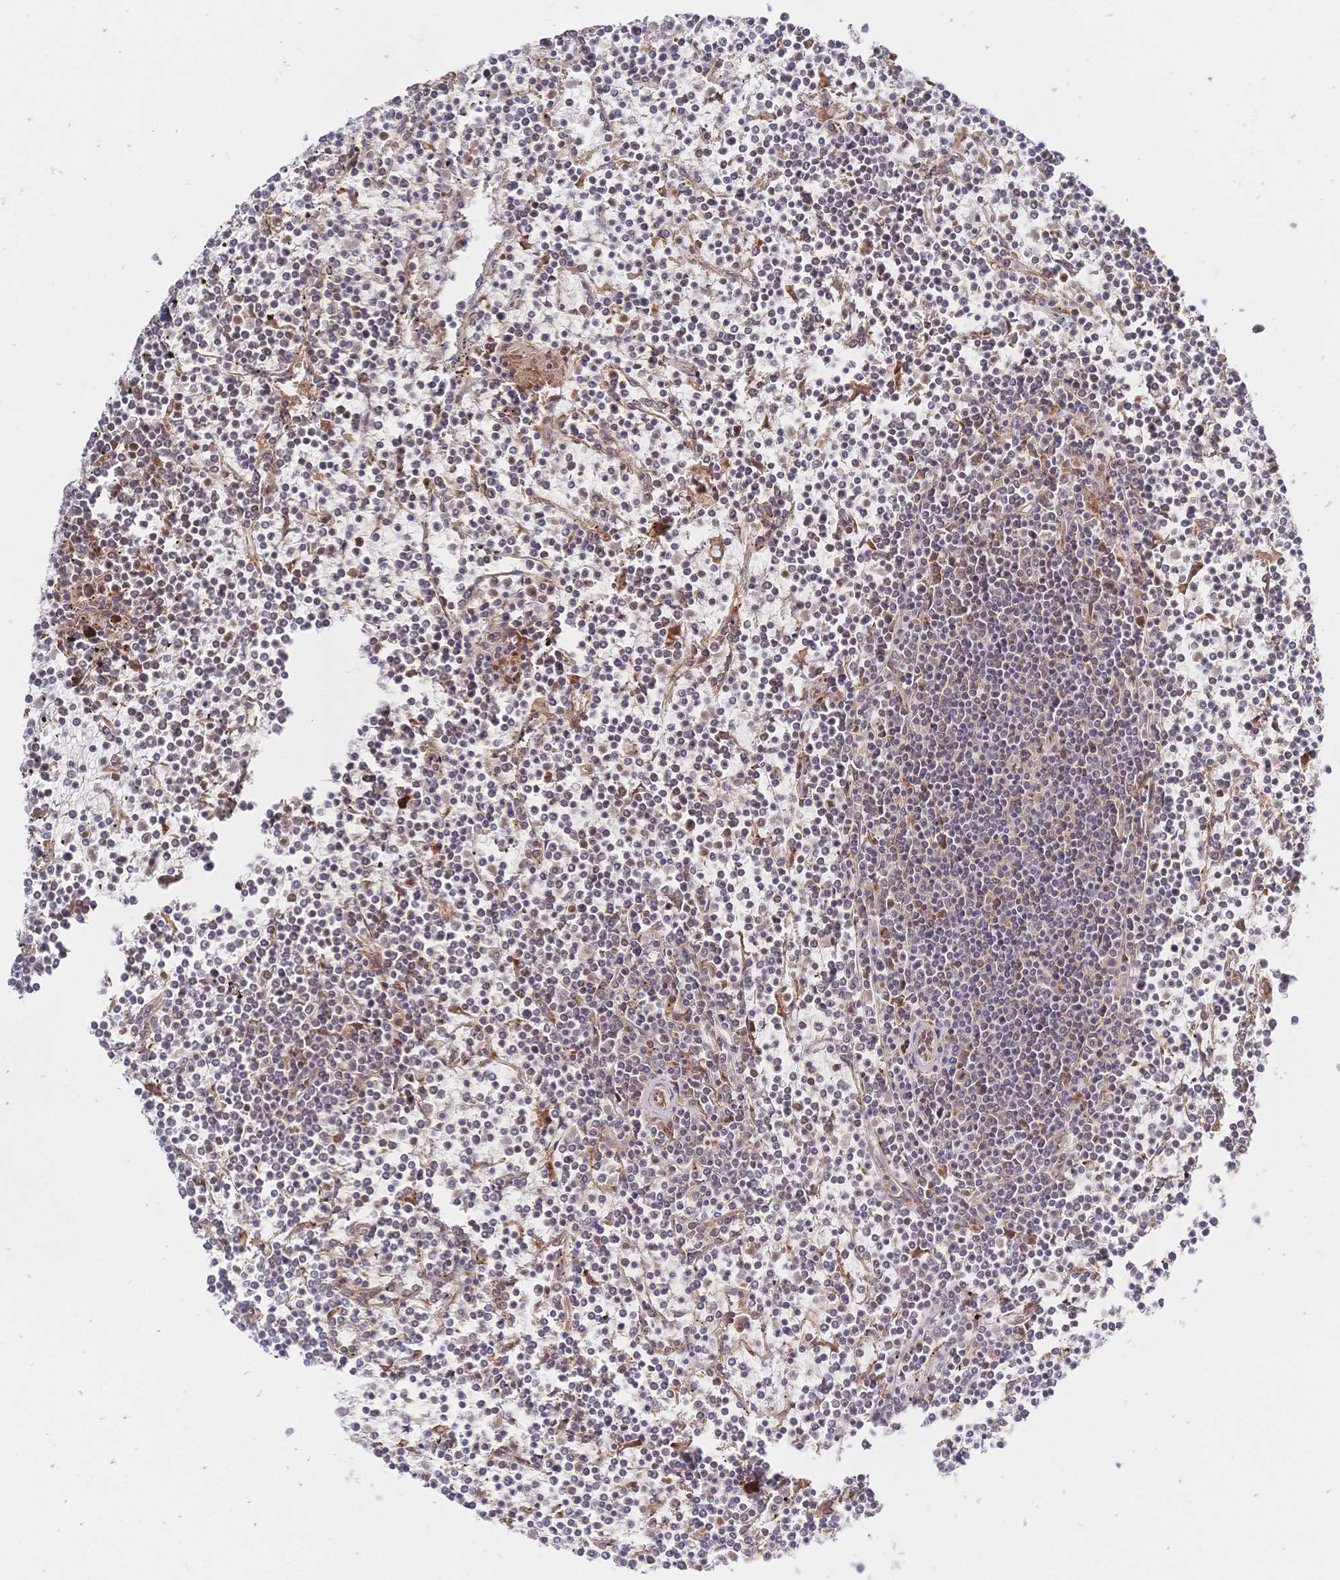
{"staining": {"intensity": "negative", "quantity": "none", "location": "none"}, "tissue": "lymphoma", "cell_type": "Tumor cells", "image_type": "cancer", "snomed": [{"axis": "morphology", "description": "Malignant lymphoma, non-Hodgkin's type, Low grade"}, {"axis": "topography", "description": "Spleen"}], "caption": "High magnification brightfield microscopy of low-grade malignant lymphoma, non-Hodgkin's type stained with DAB (brown) and counterstained with hematoxylin (blue): tumor cells show no significant expression. The staining was performed using DAB to visualize the protein expression in brown, while the nuclei were stained in blue with hematoxylin (Magnification: 20x).", "gene": "LMO4", "patient": {"sex": "female", "age": 19}}